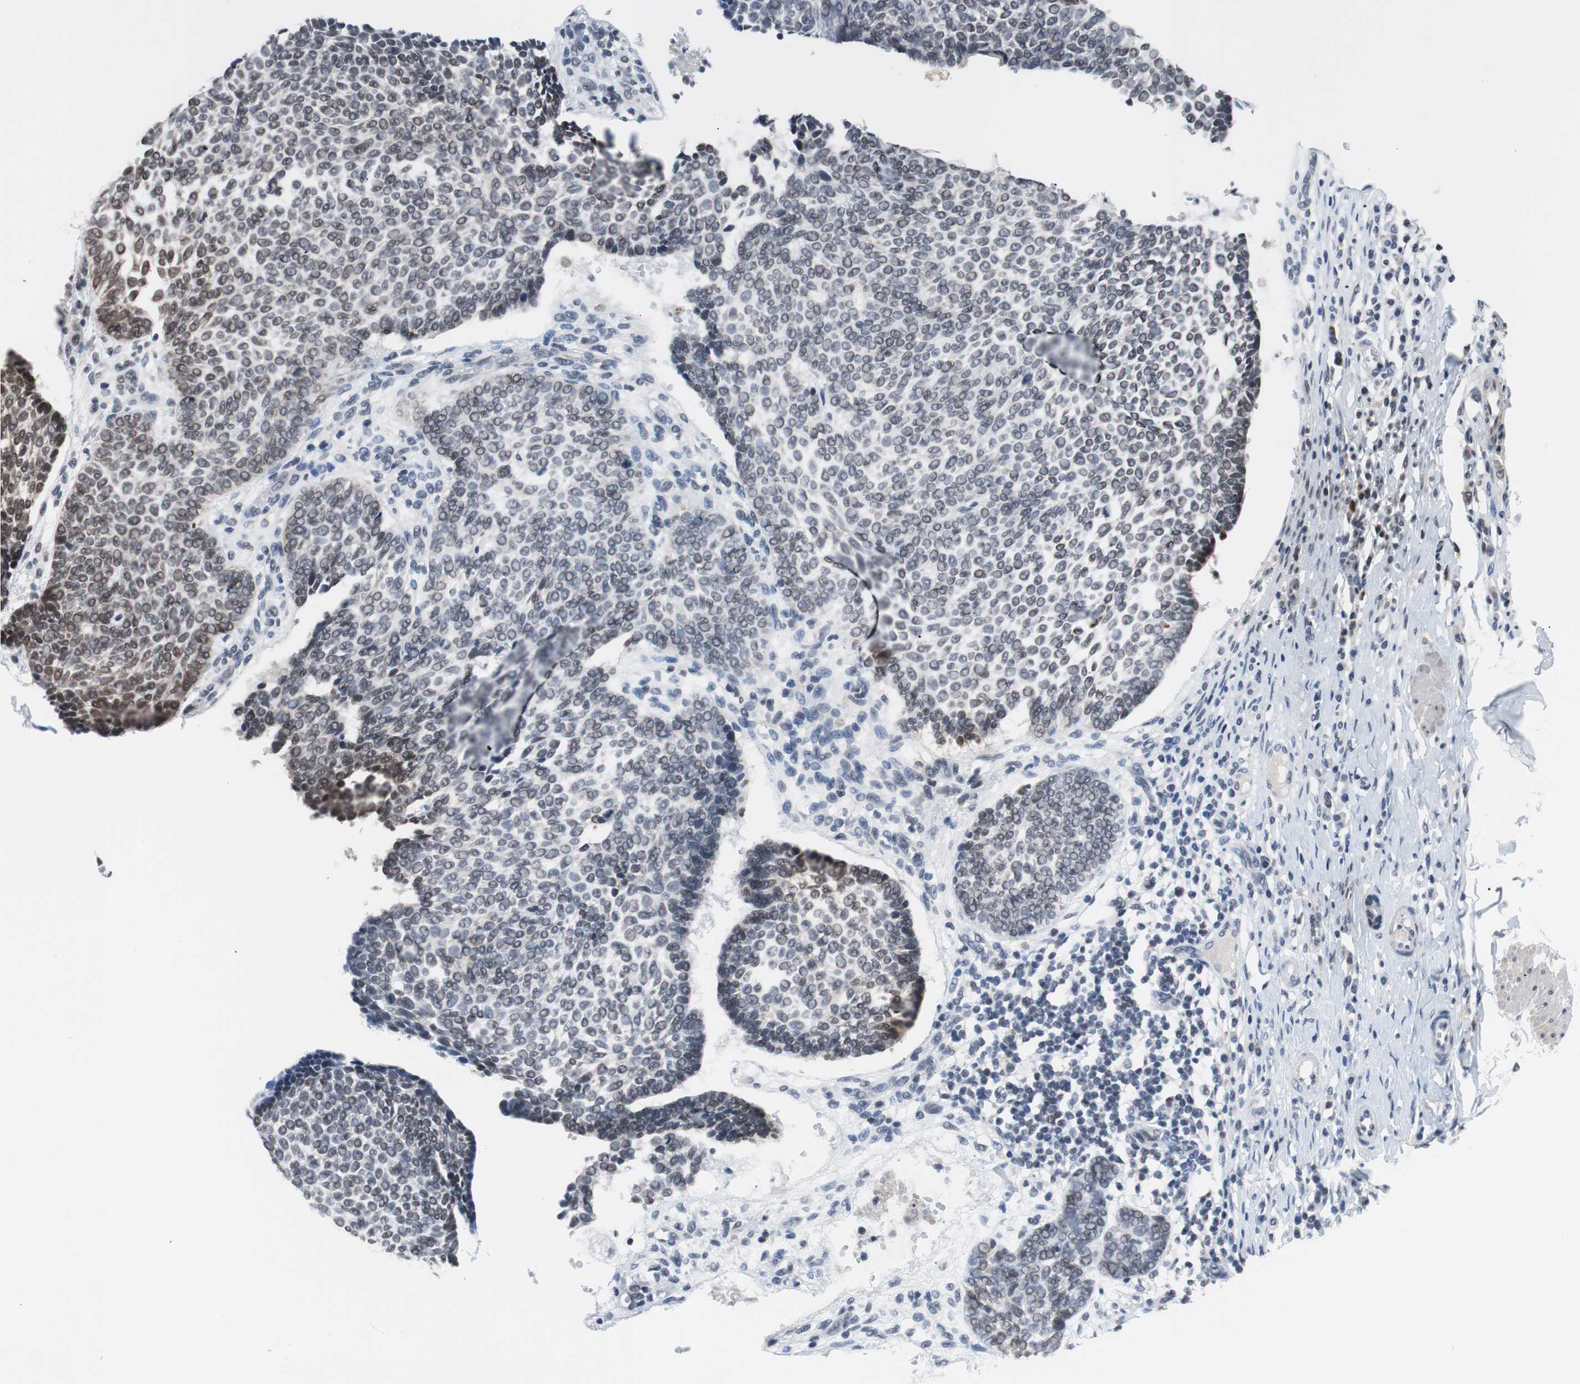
{"staining": {"intensity": "weak", "quantity": "25%-75%", "location": "nuclear"}, "tissue": "skin cancer", "cell_type": "Tumor cells", "image_type": "cancer", "snomed": [{"axis": "morphology", "description": "Normal tissue, NOS"}, {"axis": "morphology", "description": "Basal cell carcinoma"}, {"axis": "topography", "description": "Skin"}], "caption": "A micrograph showing weak nuclear expression in about 25%-75% of tumor cells in skin basal cell carcinoma, as visualized by brown immunohistochemical staining.", "gene": "TAF7", "patient": {"sex": "male", "age": 87}}